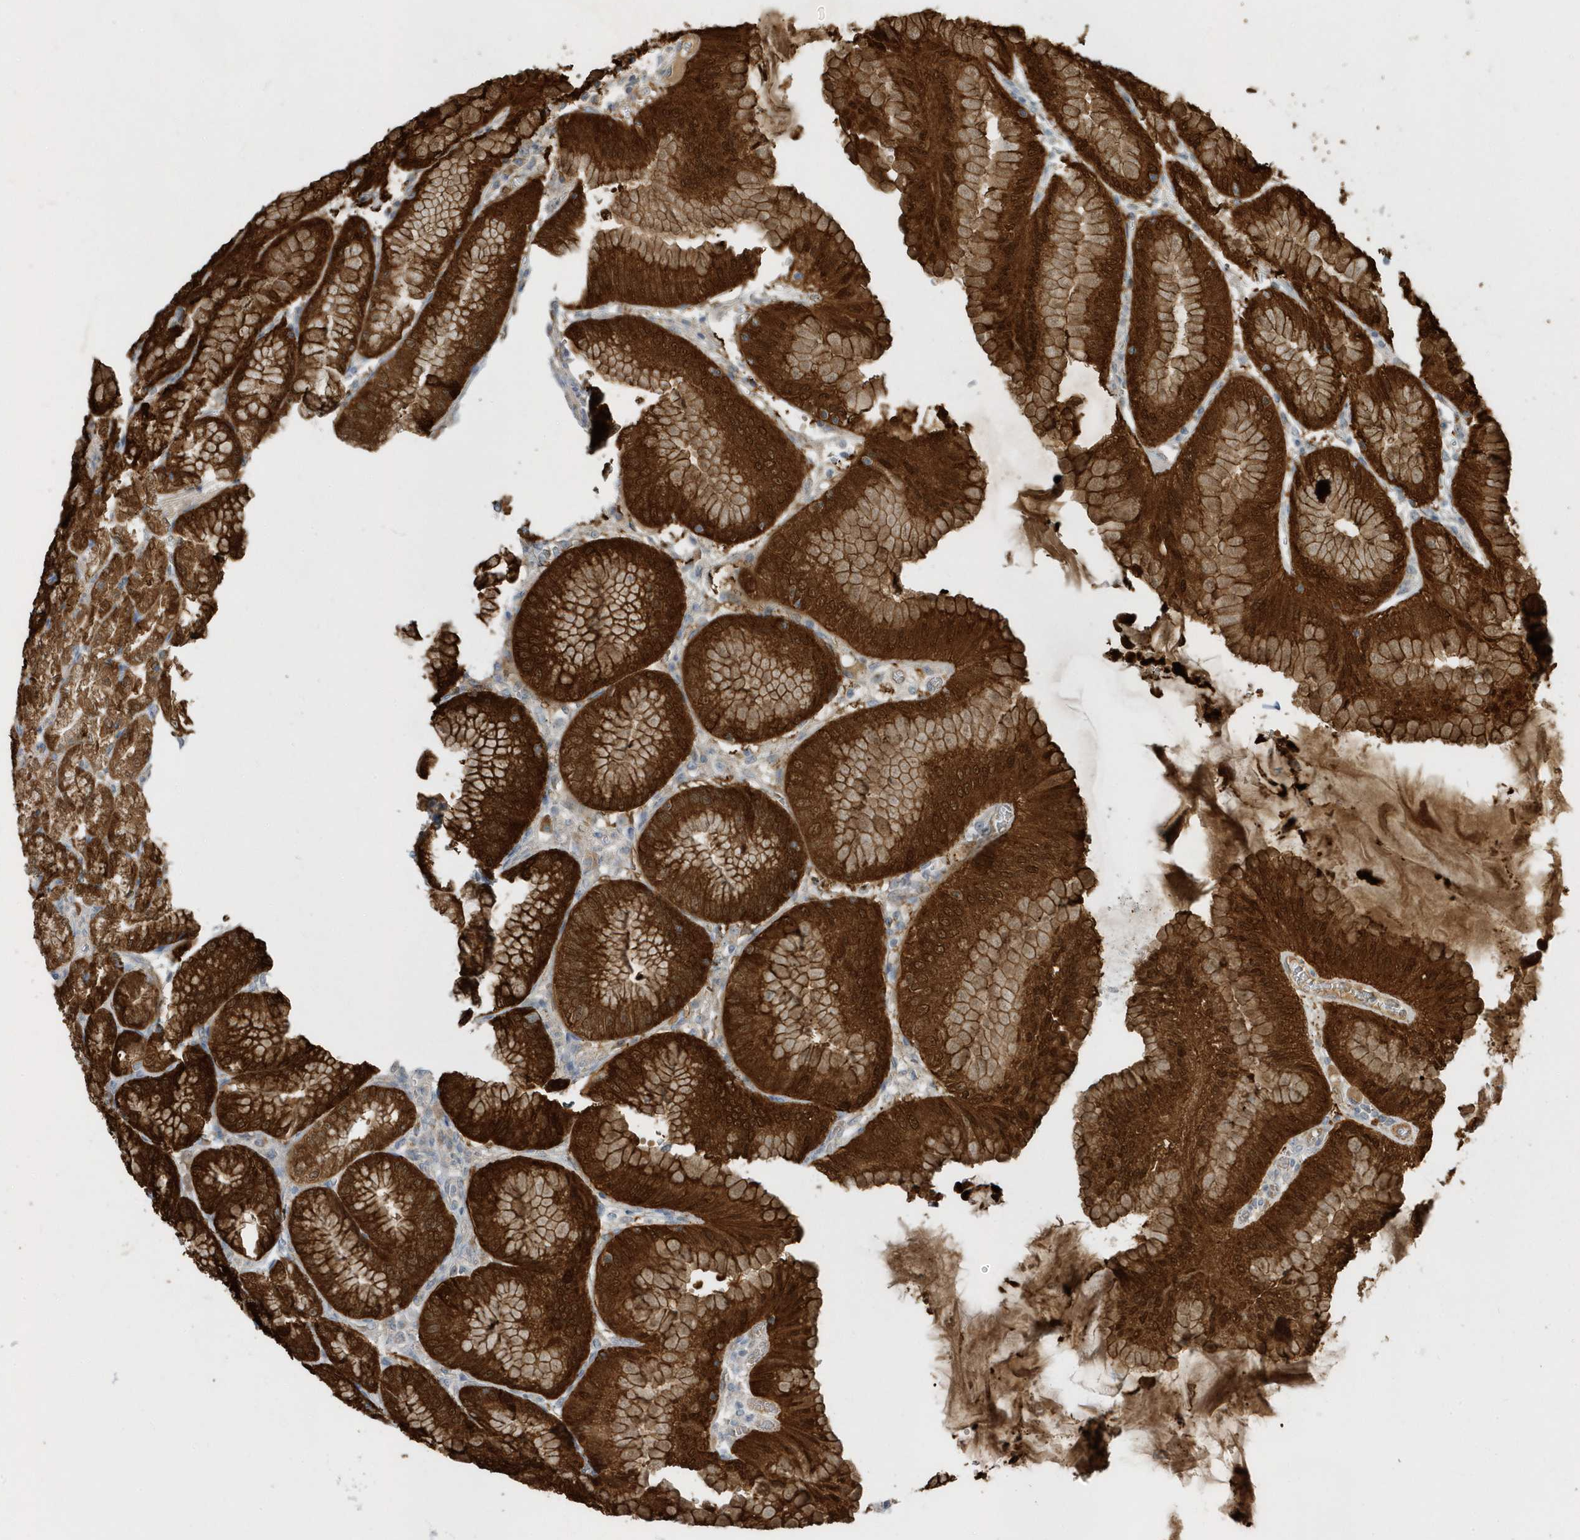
{"staining": {"intensity": "strong", "quantity": ">75%", "location": "cytoplasmic/membranous"}, "tissue": "stomach", "cell_type": "Glandular cells", "image_type": "normal", "snomed": [{"axis": "morphology", "description": "Normal tissue, NOS"}, {"axis": "topography", "description": "Stomach, lower"}], "caption": "Immunohistochemistry of benign human stomach displays high levels of strong cytoplasmic/membranous positivity in about >75% of glandular cells.", "gene": "USP53", "patient": {"sex": "male", "age": 71}}